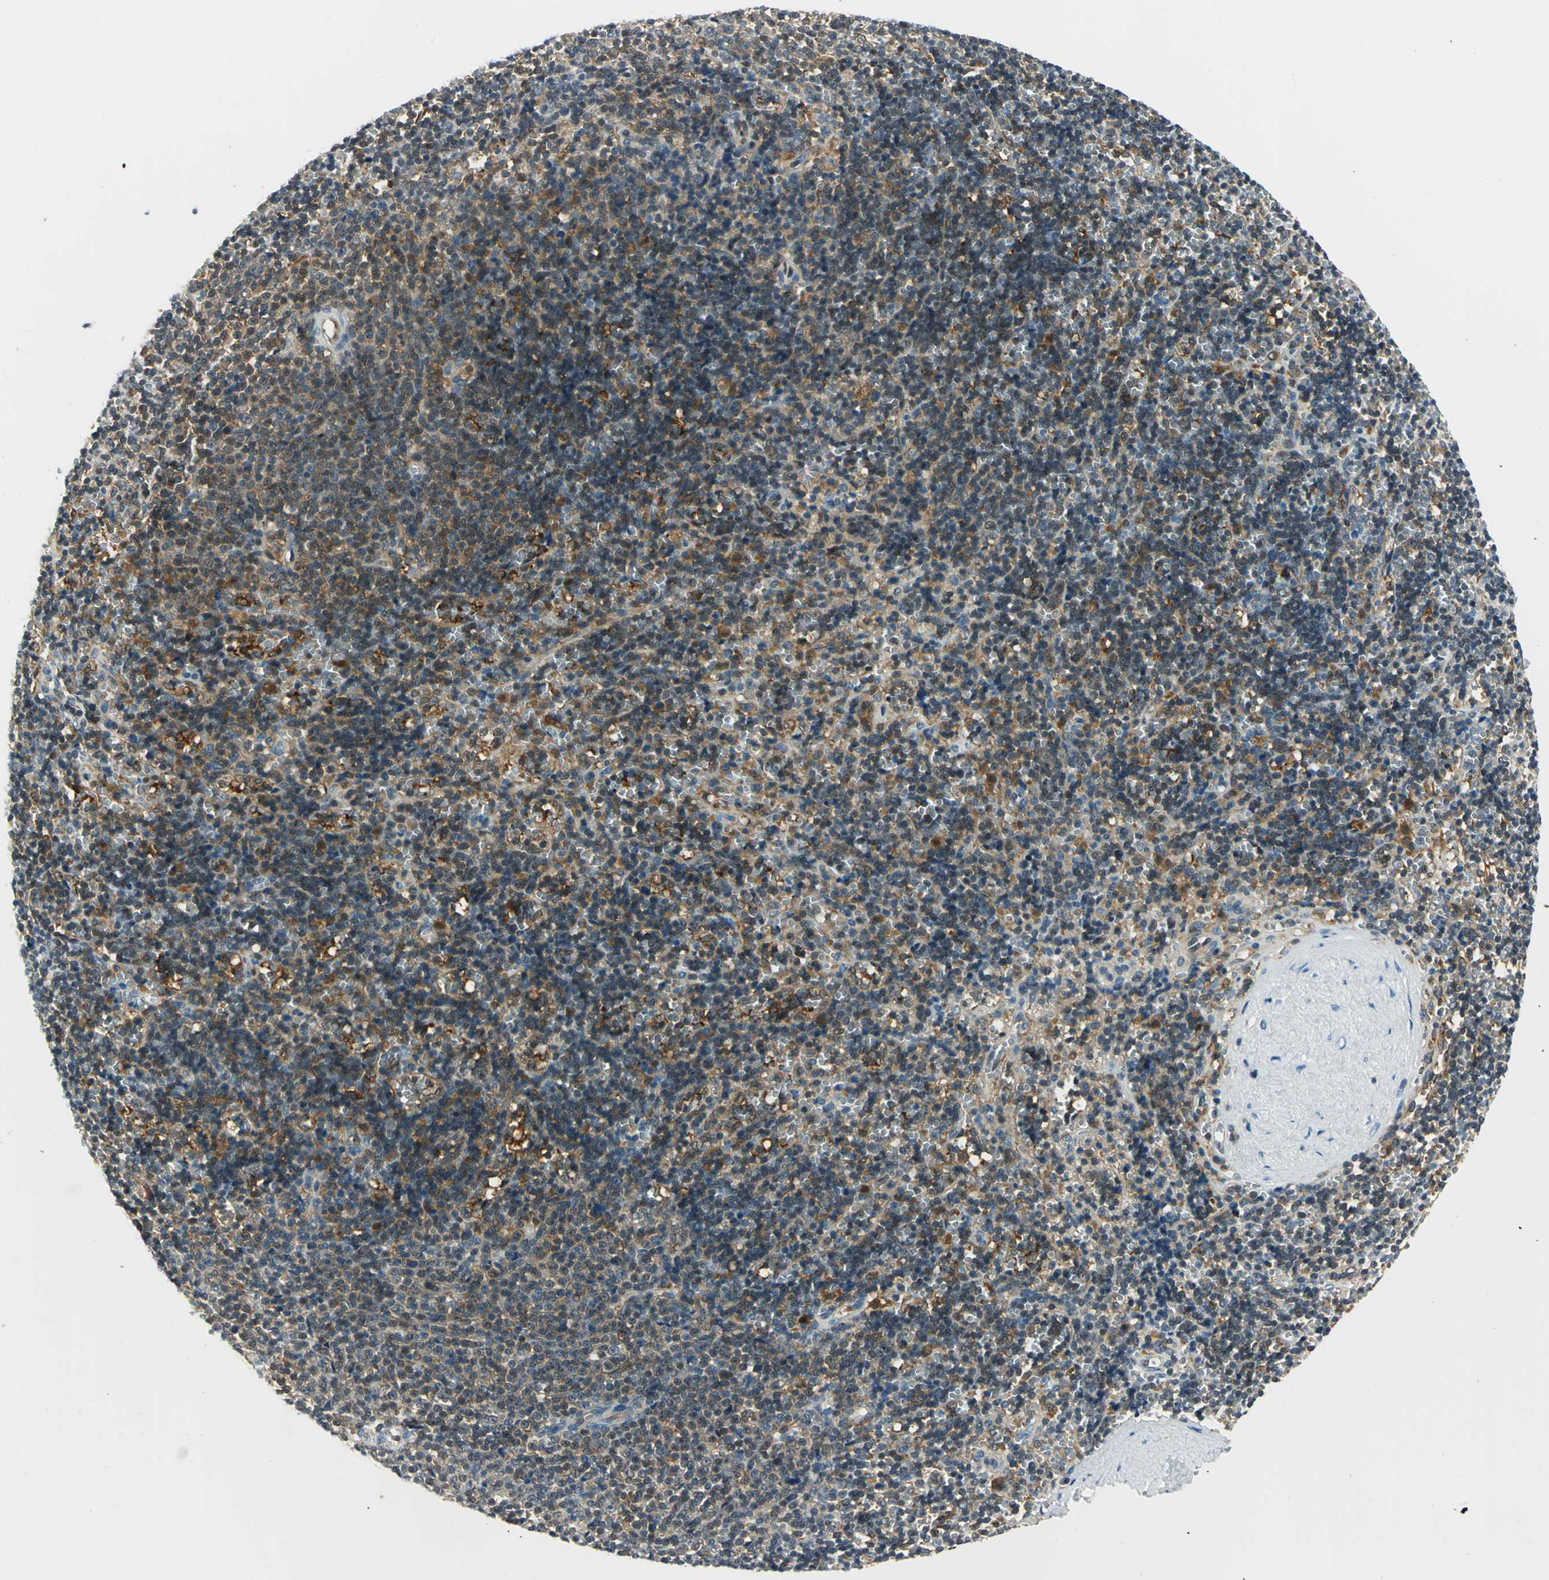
{"staining": {"intensity": "moderate", "quantity": ">75%", "location": "cytoplasmic/membranous"}, "tissue": "lymphoma", "cell_type": "Tumor cells", "image_type": "cancer", "snomed": [{"axis": "morphology", "description": "Malignant lymphoma, non-Hodgkin's type, Low grade"}, {"axis": "topography", "description": "Spleen"}], "caption": "Protein analysis of lymphoma tissue displays moderate cytoplasmic/membranous staining in about >75% of tumor cells.", "gene": "FYN", "patient": {"sex": "male", "age": 60}}